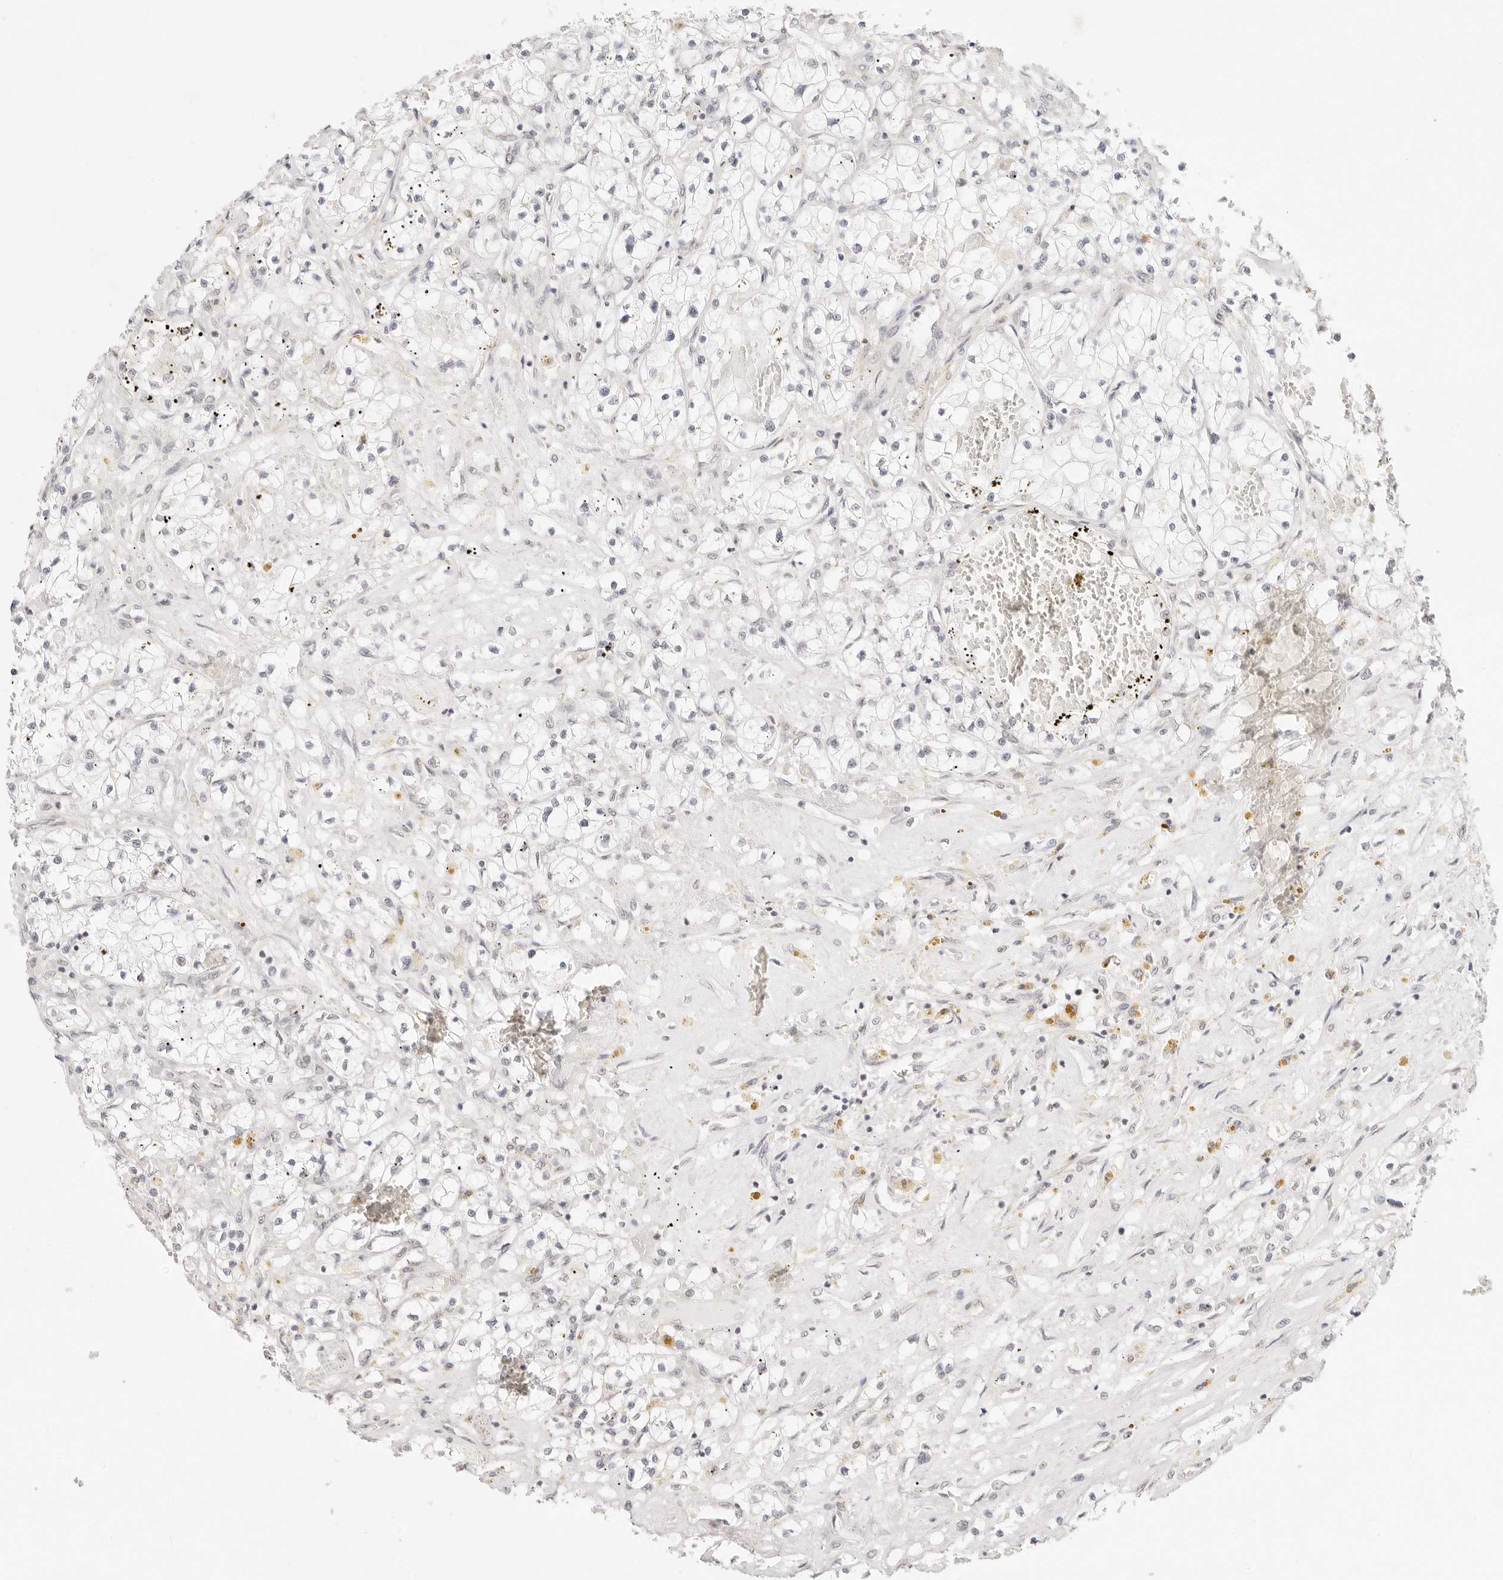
{"staining": {"intensity": "negative", "quantity": "none", "location": "none"}, "tissue": "renal cancer", "cell_type": "Tumor cells", "image_type": "cancer", "snomed": [{"axis": "morphology", "description": "Normal tissue, NOS"}, {"axis": "morphology", "description": "Adenocarcinoma, NOS"}, {"axis": "topography", "description": "Kidney"}], "caption": "The photomicrograph exhibits no significant staining in tumor cells of renal cancer (adenocarcinoma).", "gene": "ZC3H11A", "patient": {"sex": "male", "age": 68}}